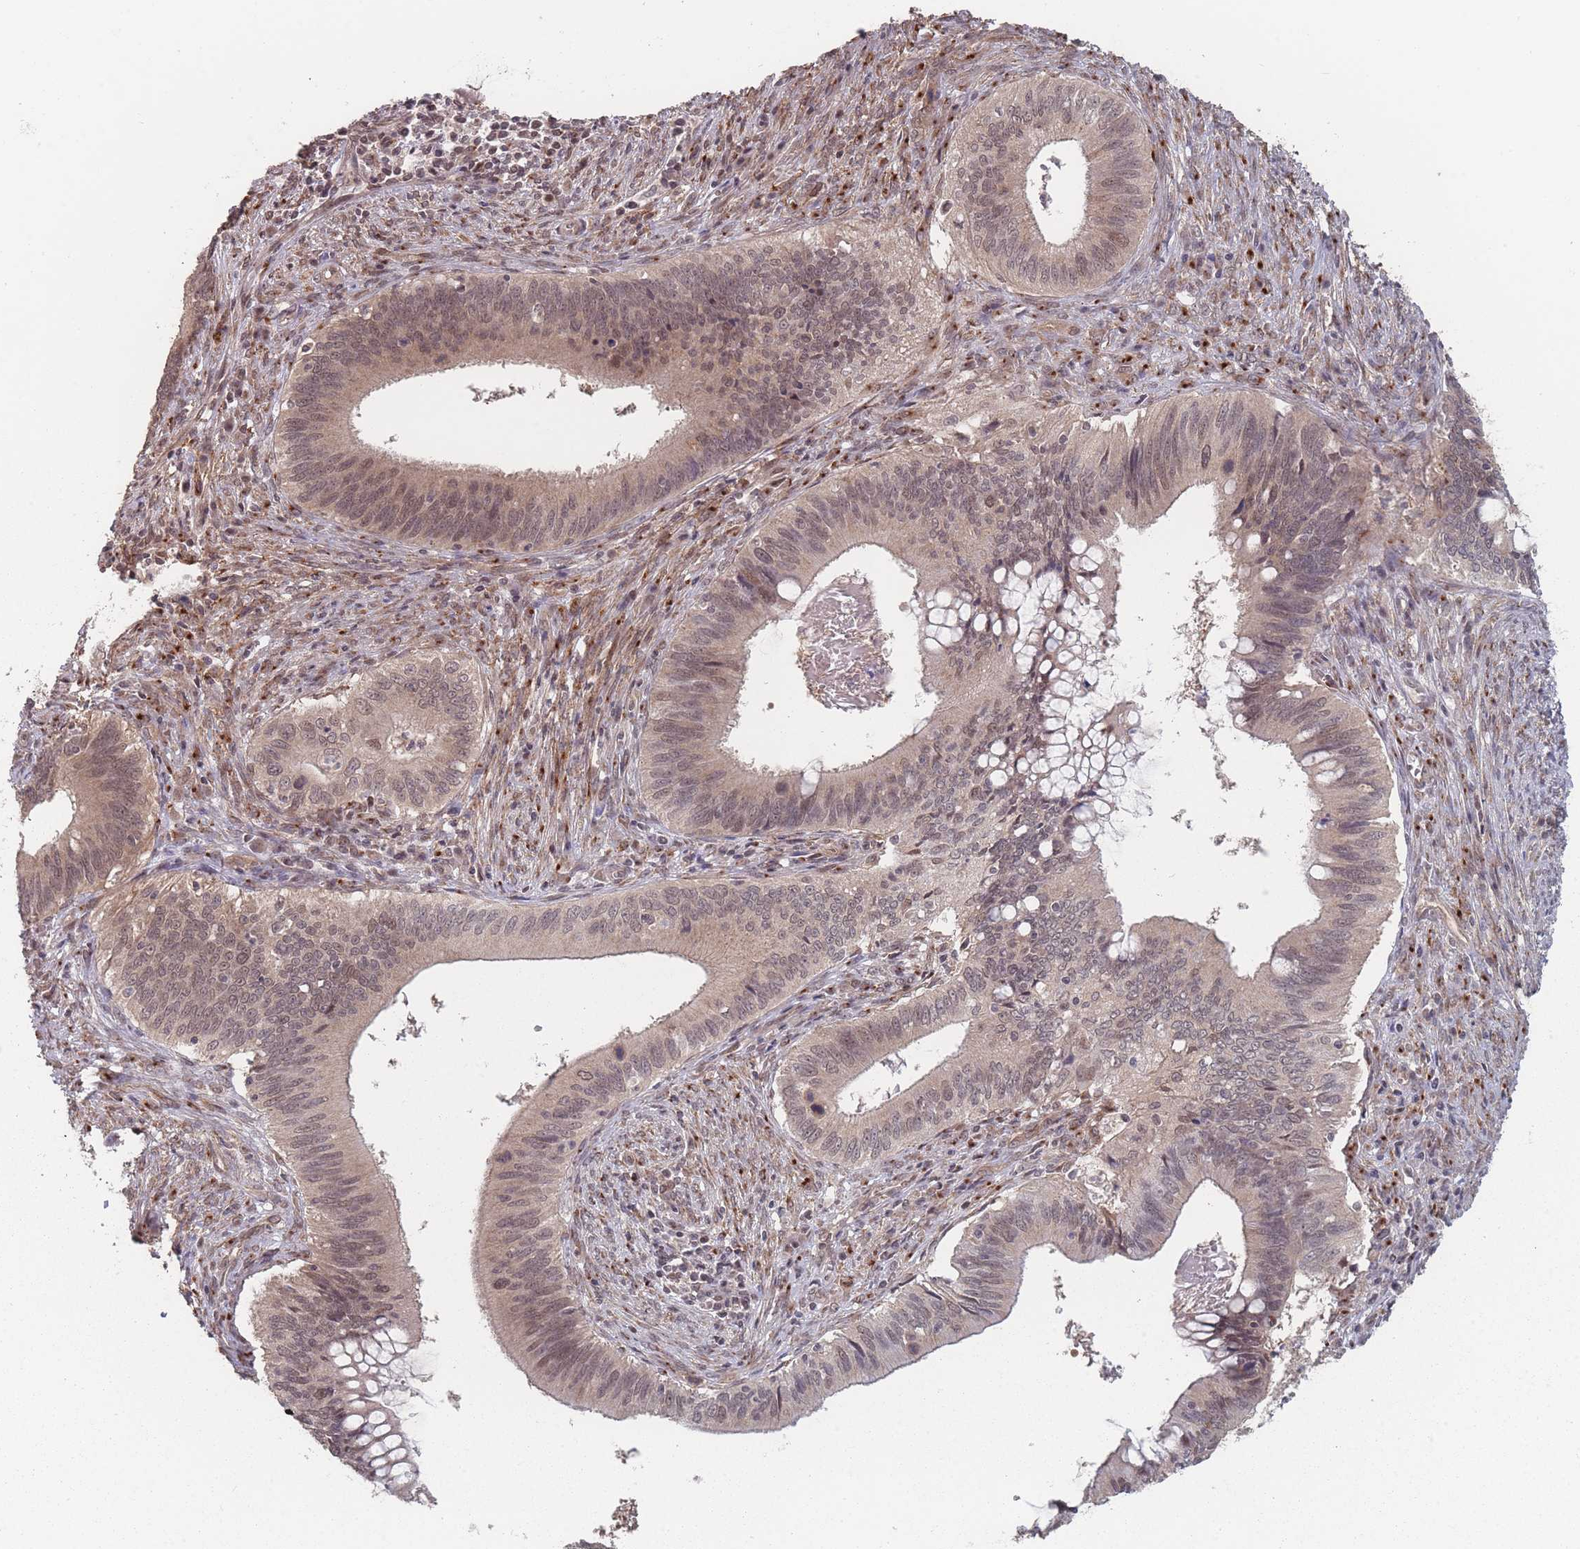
{"staining": {"intensity": "moderate", "quantity": "25%-75%", "location": "nuclear"}, "tissue": "cervical cancer", "cell_type": "Tumor cells", "image_type": "cancer", "snomed": [{"axis": "morphology", "description": "Adenocarcinoma, NOS"}, {"axis": "topography", "description": "Cervix"}], "caption": "IHC image of cervical adenocarcinoma stained for a protein (brown), which reveals medium levels of moderate nuclear staining in approximately 25%-75% of tumor cells.", "gene": "CNTRL", "patient": {"sex": "female", "age": 42}}